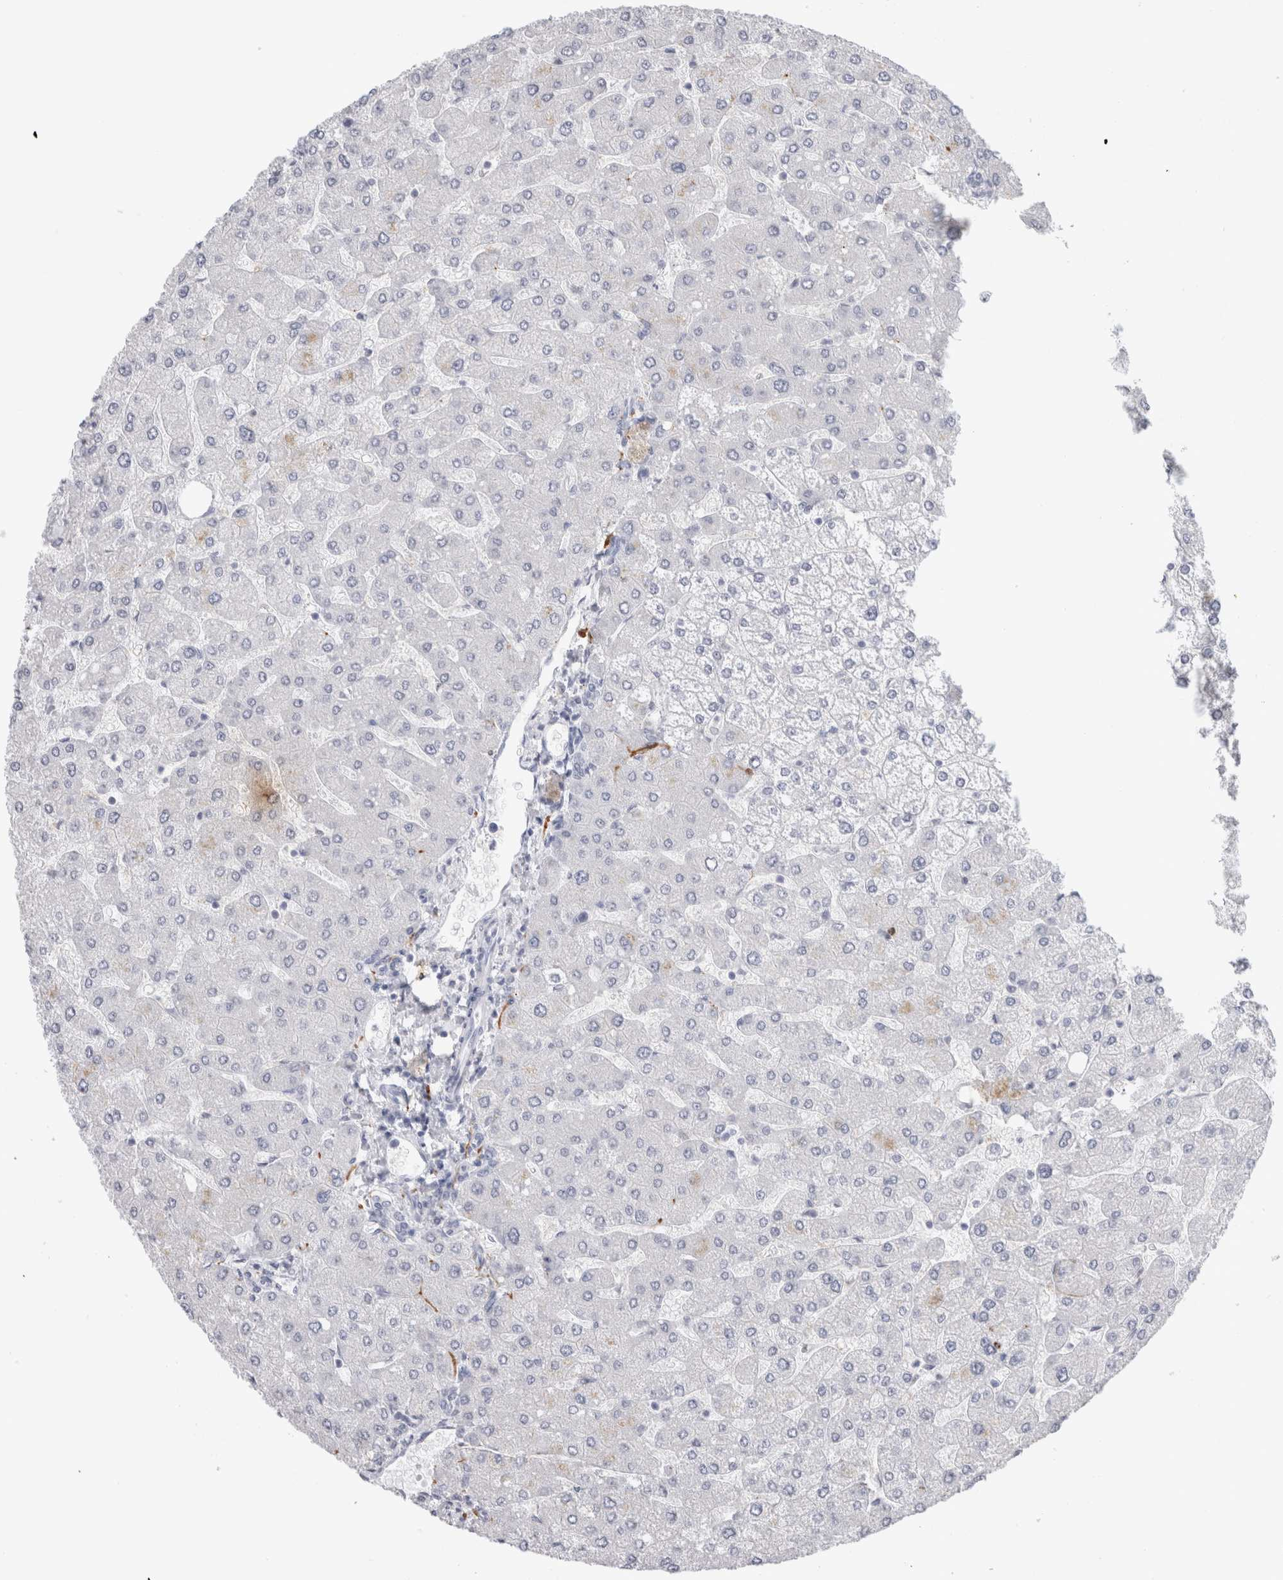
{"staining": {"intensity": "negative", "quantity": "none", "location": "none"}, "tissue": "liver", "cell_type": "Cholangiocytes", "image_type": "normal", "snomed": [{"axis": "morphology", "description": "Normal tissue, NOS"}, {"axis": "topography", "description": "Liver"}], "caption": "The photomicrograph demonstrates no significant expression in cholangiocytes of liver. (Brightfield microscopy of DAB IHC at high magnification).", "gene": "CADM3", "patient": {"sex": "male", "age": 55}}